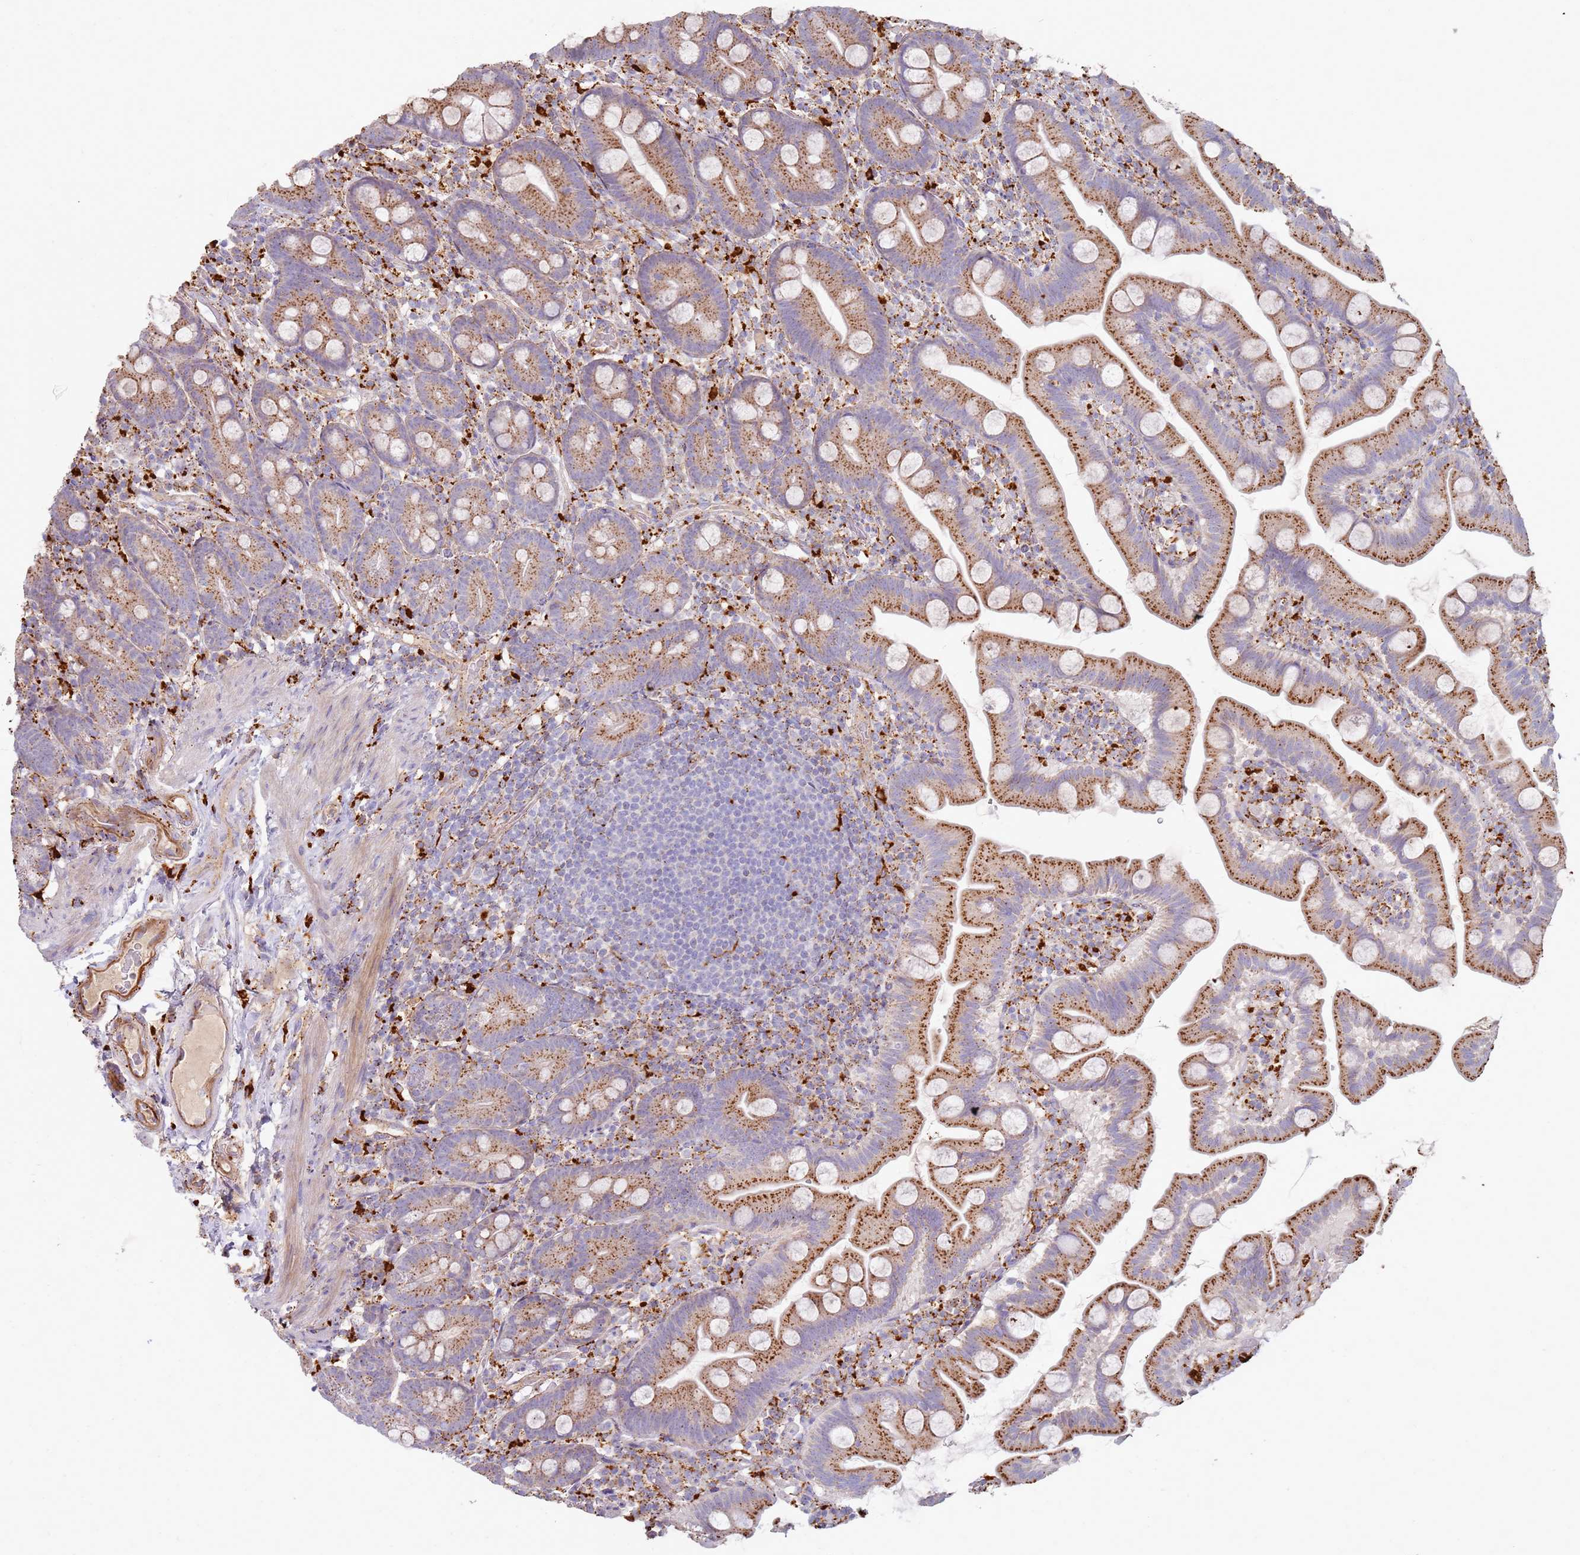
{"staining": {"intensity": "moderate", "quantity": ">75%", "location": "cytoplasmic/membranous"}, "tissue": "small intestine", "cell_type": "Glandular cells", "image_type": "normal", "snomed": [{"axis": "morphology", "description": "Normal tissue, NOS"}, {"axis": "topography", "description": "Small intestine"}], "caption": "DAB immunohistochemical staining of unremarkable small intestine demonstrates moderate cytoplasmic/membranous protein expression in about >75% of glandular cells.", "gene": "TMEM229B", "patient": {"sex": "female", "age": 68}}